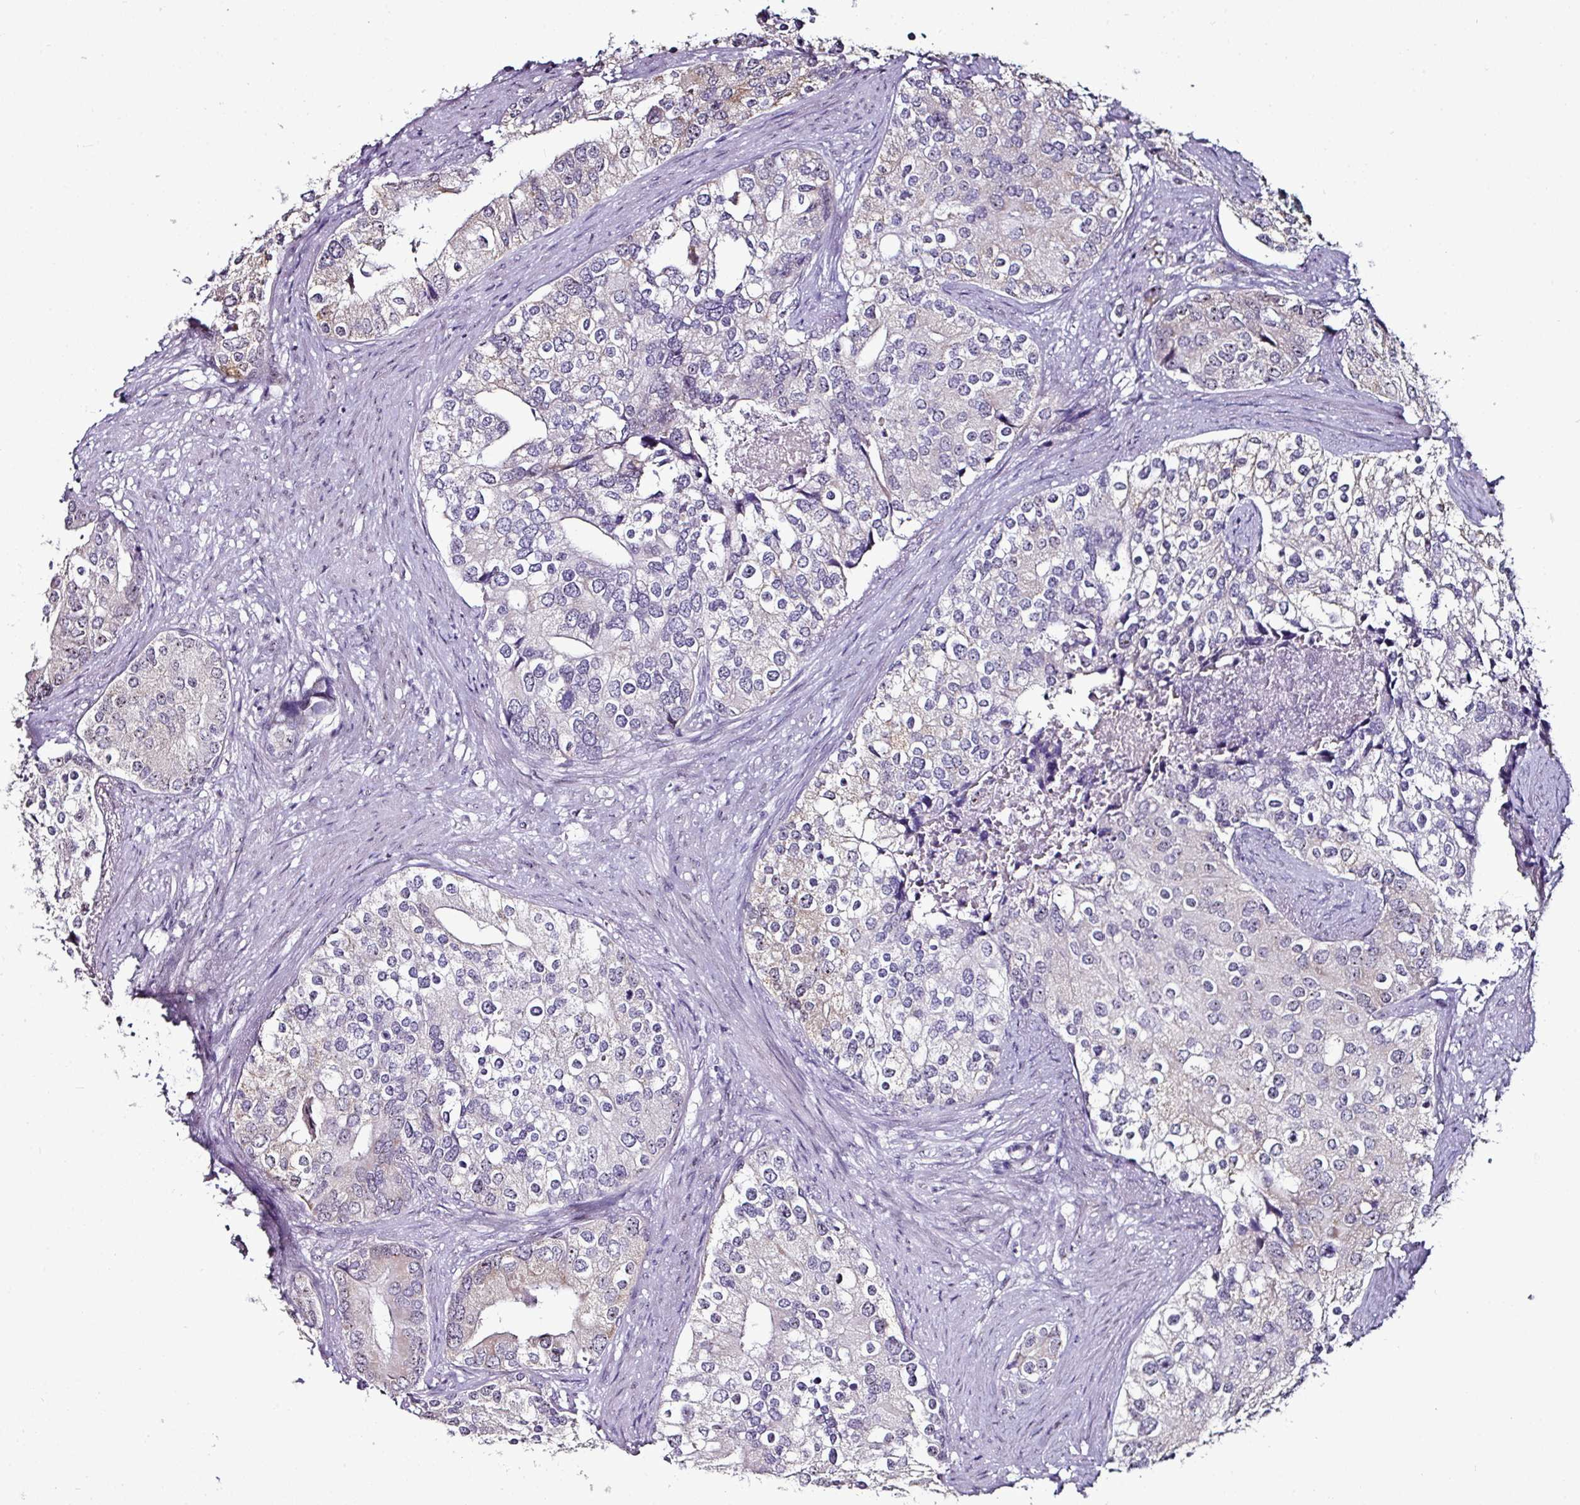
{"staining": {"intensity": "moderate", "quantity": "<25%", "location": "cytoplasmic/membranous,nuclear"}, "tissue": "prostate cancer", "cell_type": "Tumor cells", "image_type": "cancer", "snomed": [{"axis": "morphology", "description": "Adenocarcinoma, High grade"}, {"axis": "topography", "description": "Prostate"}], "caption": "A brown stain shows moderate cytoplasmic/membranous and nuclear expression of a protein in prostate cancer (adenocarcinoma (high-grade)) tumor cells. (Brightfield microscopy of DAB IHC at high magnification).", "gene": "NACC2", "patient": {"sex": "male", "age": 62}}